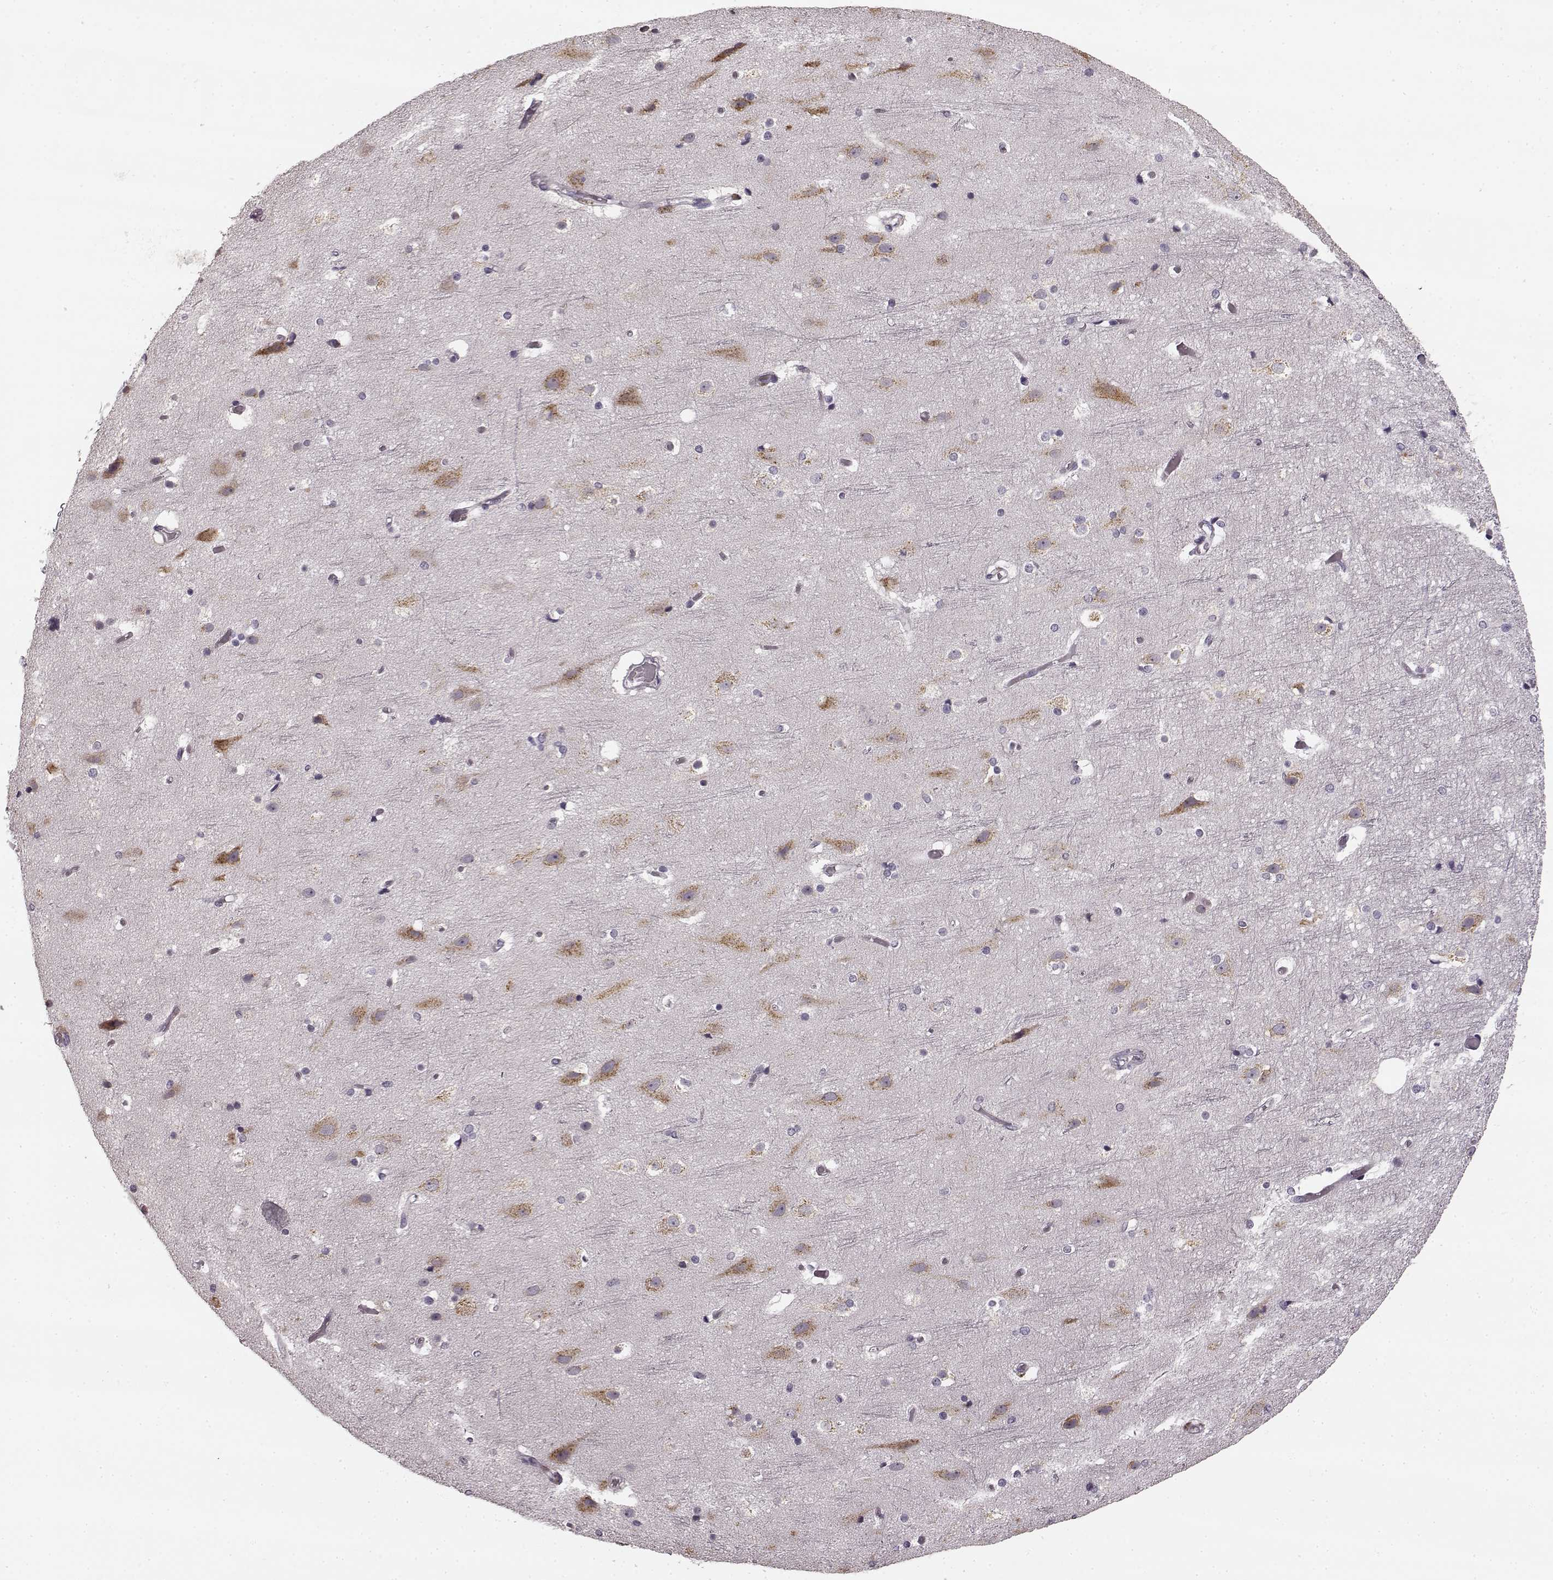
{"staining": {"intensity": "negative", "quantity": "none", "location": "none"}, "tissue": "cerebral cortex", "cell_type": "Endothelial cells", "image_type": "normal", "snomed": [{"axis": "morphology", "description": "Normal tissue, NOS"}, {"axis": "topography", "description": "Cerebral cortex"}], "caption": "Immunohistochemistry (IHC) image of benign human cerebral cortex stained for a protein (brown), which reveals no staining in endothelial cells. (Brightfield microscopy of DAB (3,3'-diaminobenzidine) immunohistochemistry at high magnification).", "gene": "FAM234B", "patient": {"sex": "female", "age": 52}}